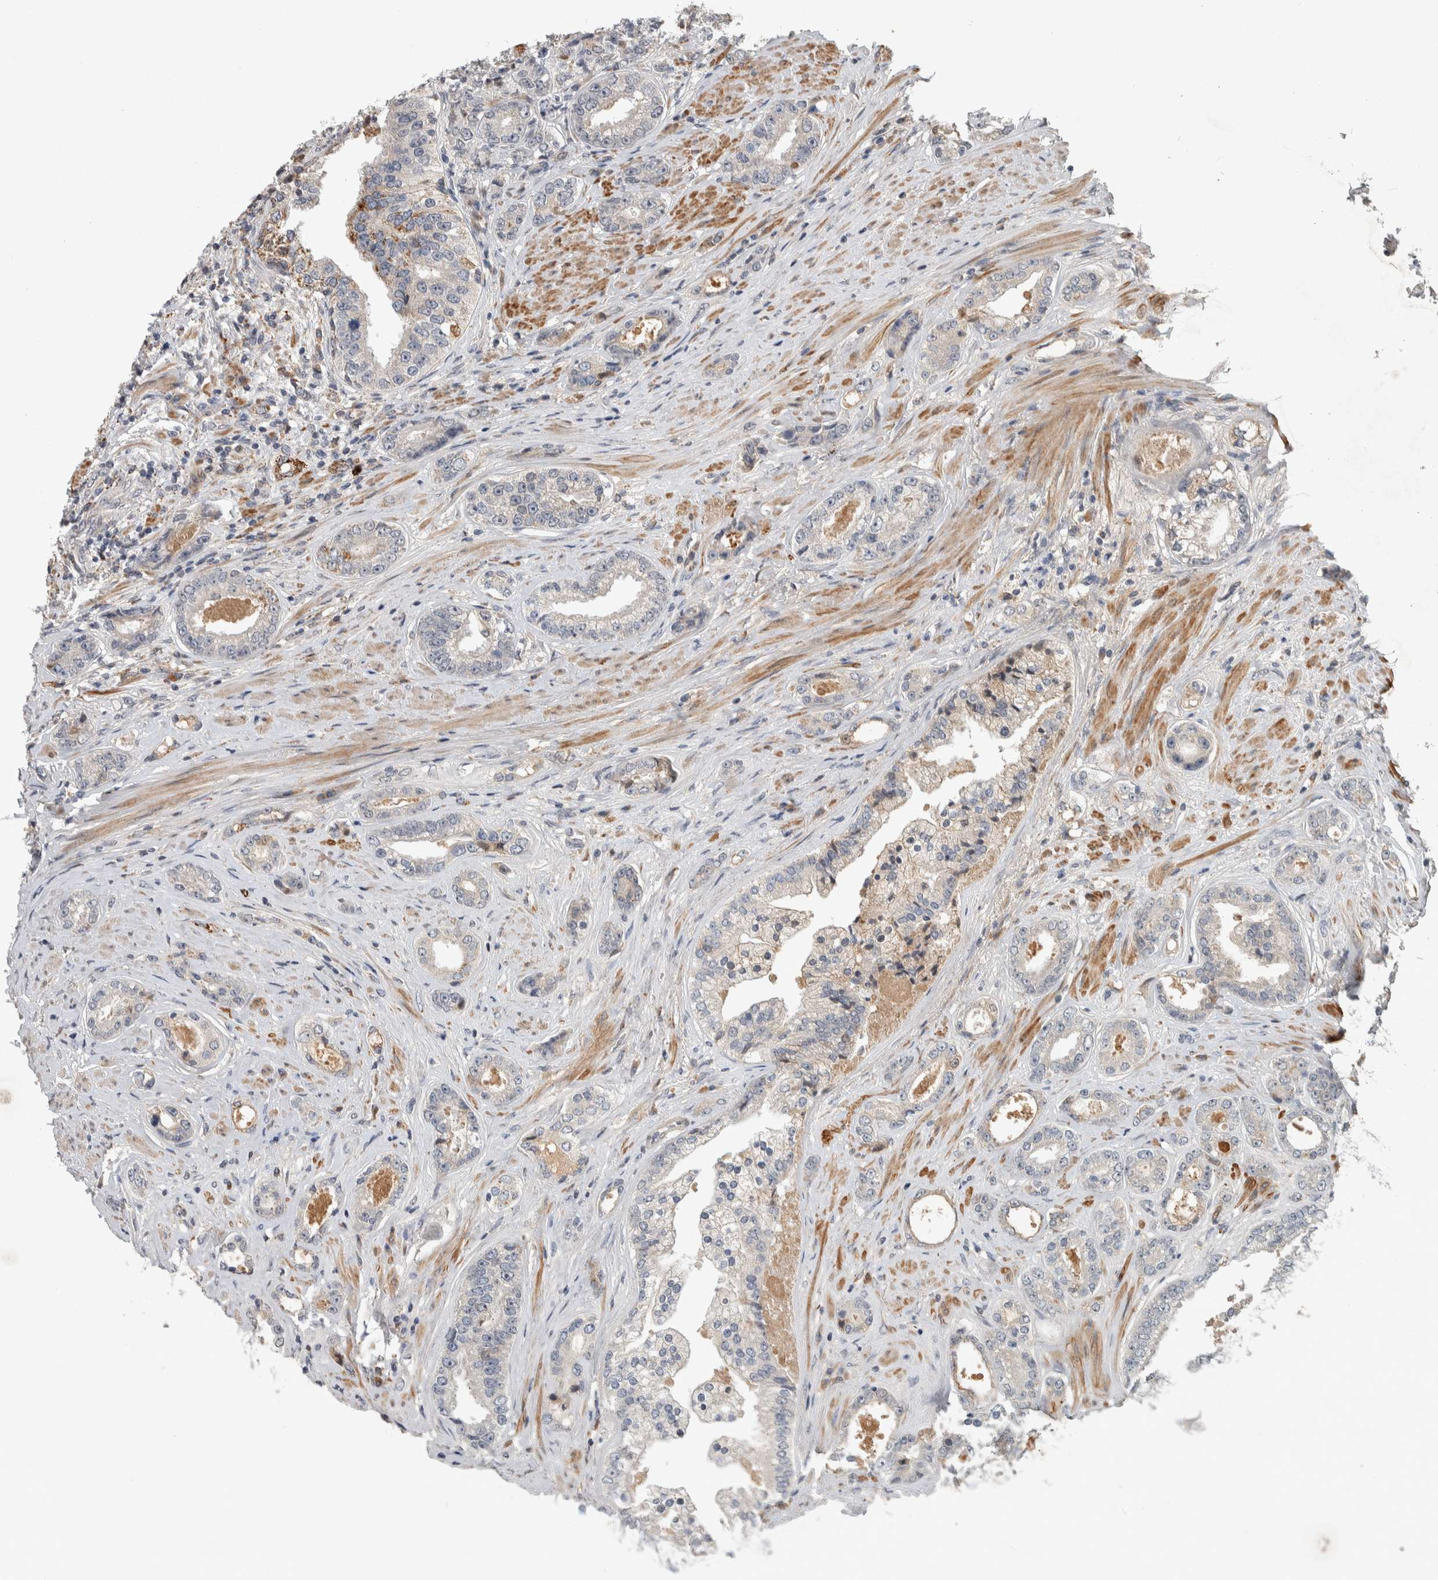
{"staining": {"intensity": "negative", "quantity": "none", "location": "none"}, "tissue": "prostate cancer", "cell_type": "Tumor cells", "image_type": "cancer", "snomed": [{"axis": "morphology", "description": "Adenocarcinoma, High grade"}, {"axis": "topography", "description": "Prostate"}], "caption": "Immunohistochemistry photomicrograph of high-grade adenocarcinoma (prostate) stained for a protein (brown), which shows no positivity in tumor cells.", "gene": "CHRM3", "patient": {"sex": "male", "age": 61}}